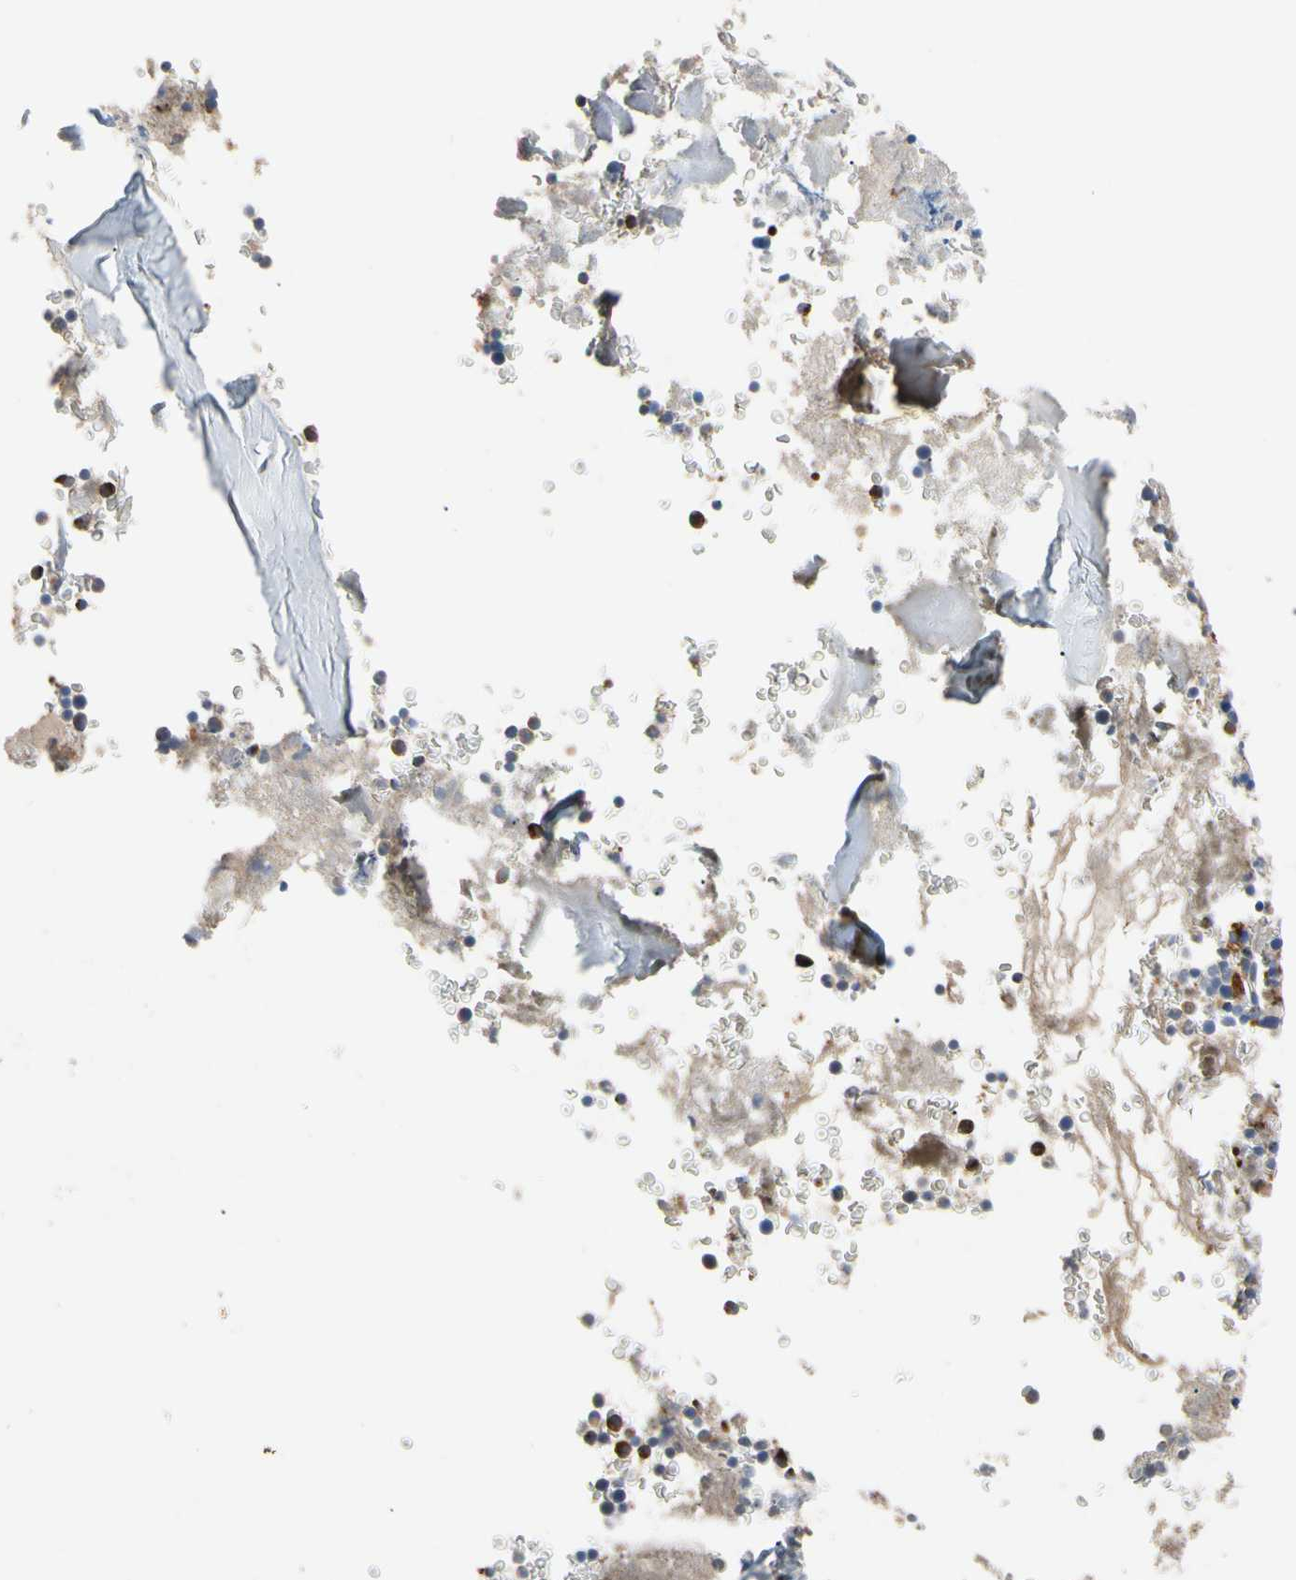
{"staining": {"intensity": "strong", "quantity": "<25%", "location": "cytoplasmic/membranous"}, "tissue": "bone marrow", "cell_type": "Hematopoietic cells", "image_type": "normal", "snomed": [{"axis": "morphology", "description": "Normal tissue, NOS"}, {"axis": "topography", "description": "Bone marrow"}], "caption": "Protein positivity by immunohistochemistry shows strong cytoplasmic/membranous positivity in approximately <25% of hematopoietic cells in benign bone marrow. (Brightfield microscopy of DAB IHC at high magnification).", "gene": "ADA2", "patient": {"sex": "male"}}